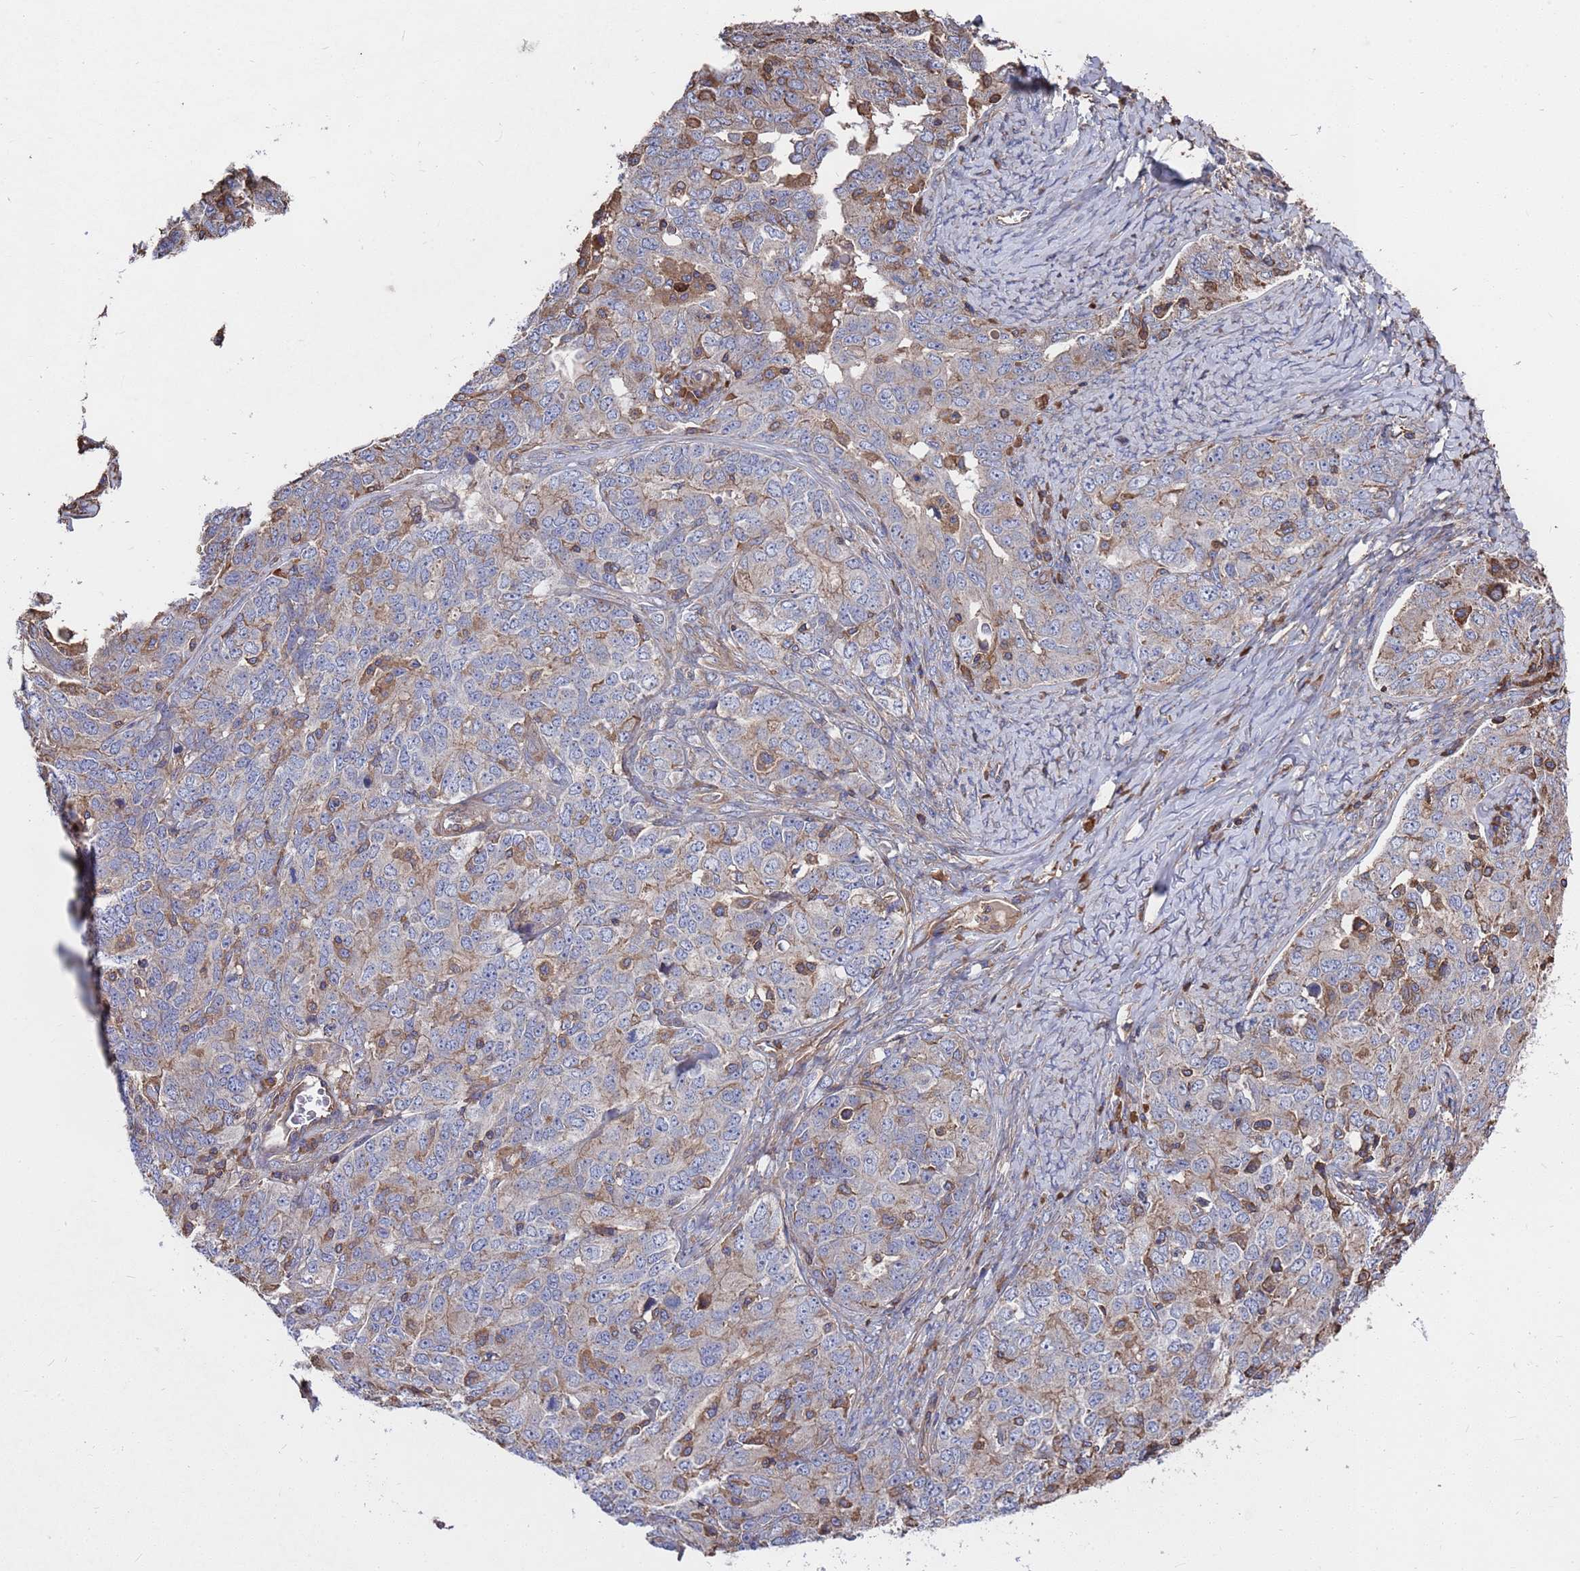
{"staining": {"intensity": "negative", "quantity": "none", "location": "none"}, "tissue": "ovarian cancer", "cell_type": "Tumor cells", "image_type": "cancer", "snomed": [{"axis": "morphology", "description": "Carcinoma, endometroid"}, {"axis": "topography", "description": "Ovary"}], "caption": "High magnification brightfield microscopy of ovarian cancer stained with DAB (brown) and counterstained with hematoxylin (blue): tumor cells show no significant positivity.", "gene": "PYCR1", "patient": {"sex": "female", "age": 62}}